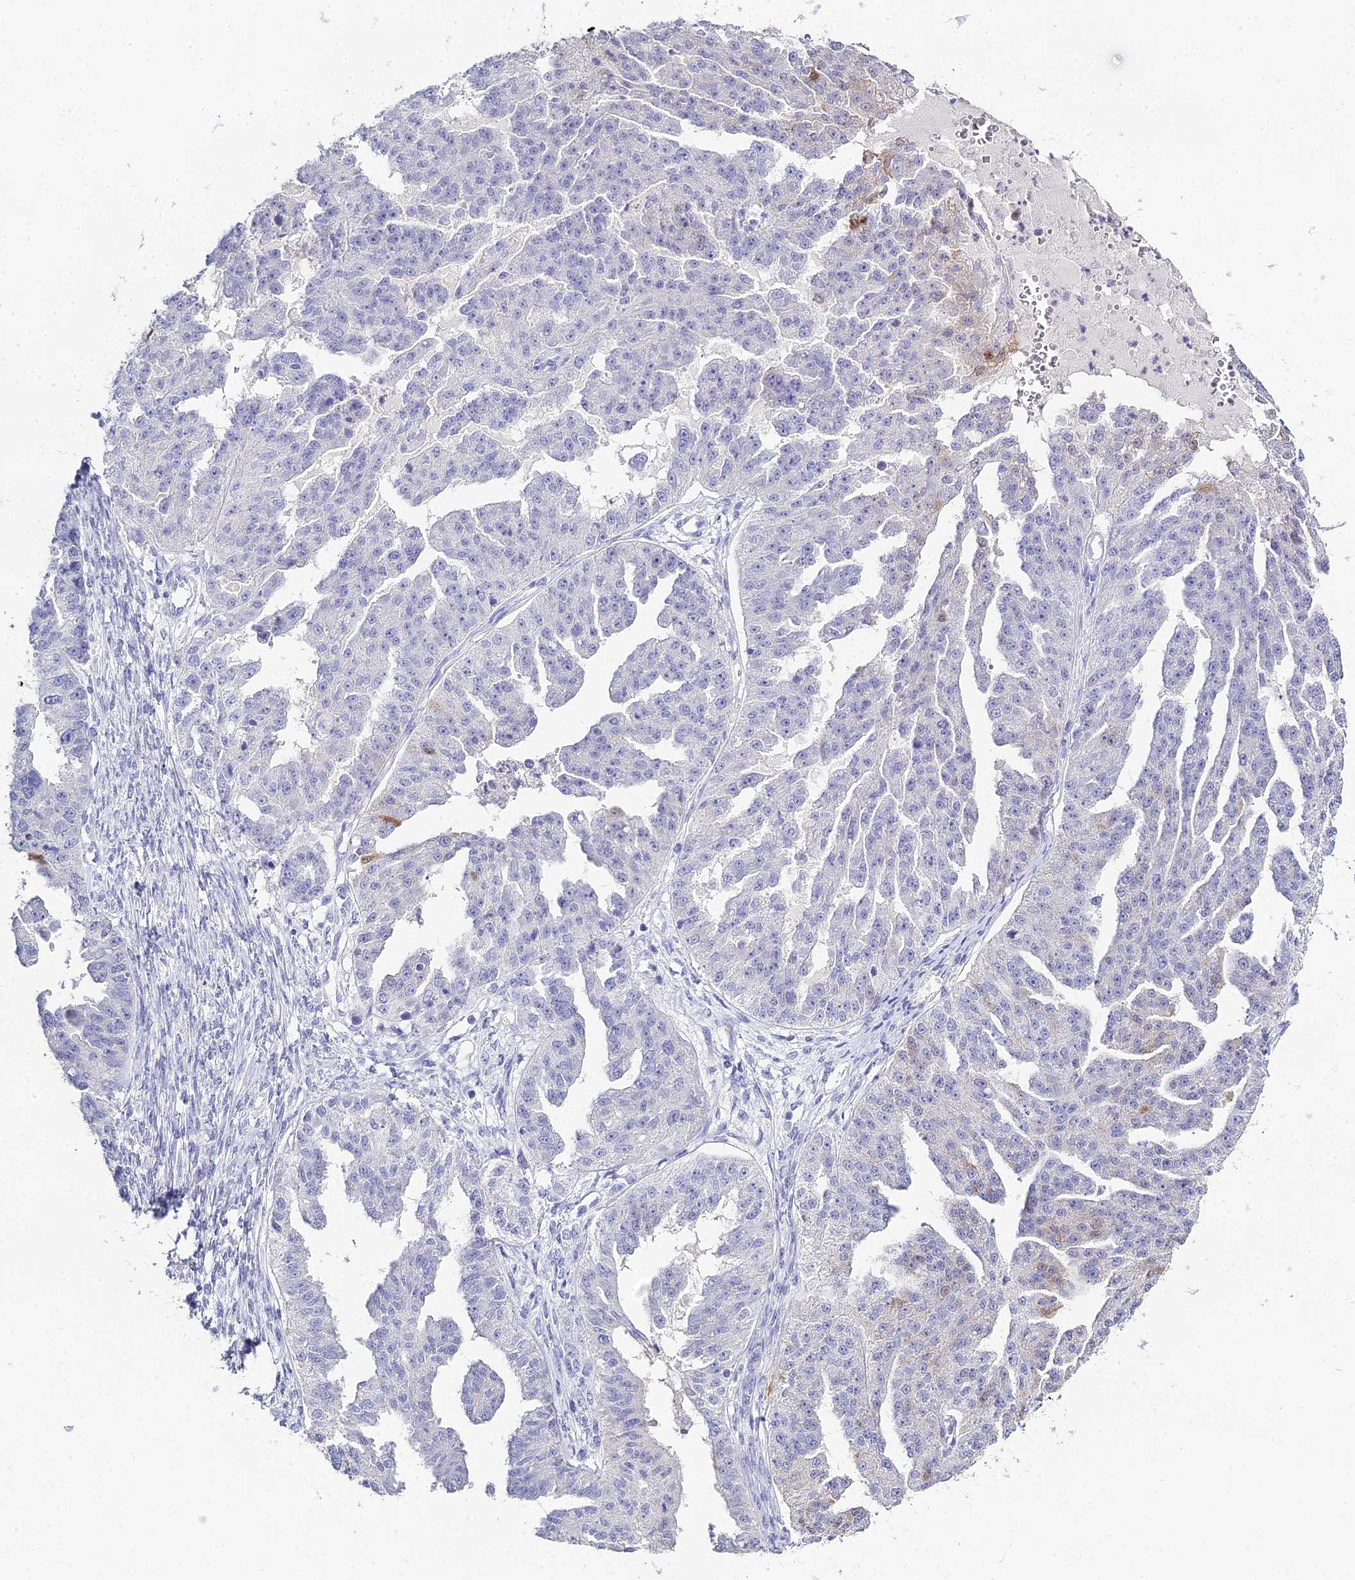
{"staining": {"intensity": "negative", "quantity": "none", "location": "none"}, "tissue": "ovarian cancer", "cell_type": "Tumor cells", "image_type": "cancer", "snomed": [{"axis": "morphology", "description": "Cystadenocarcinoma, serous, NOS"}, {"axis": "topography", "description": "Ovary"}], "caption": "Tumor cells are negative for protein expression in human ovarian cancer (serous cystadenocarcinoma).", "gene": "S100A7", "patient": {"sex": "female", "age": 58}}